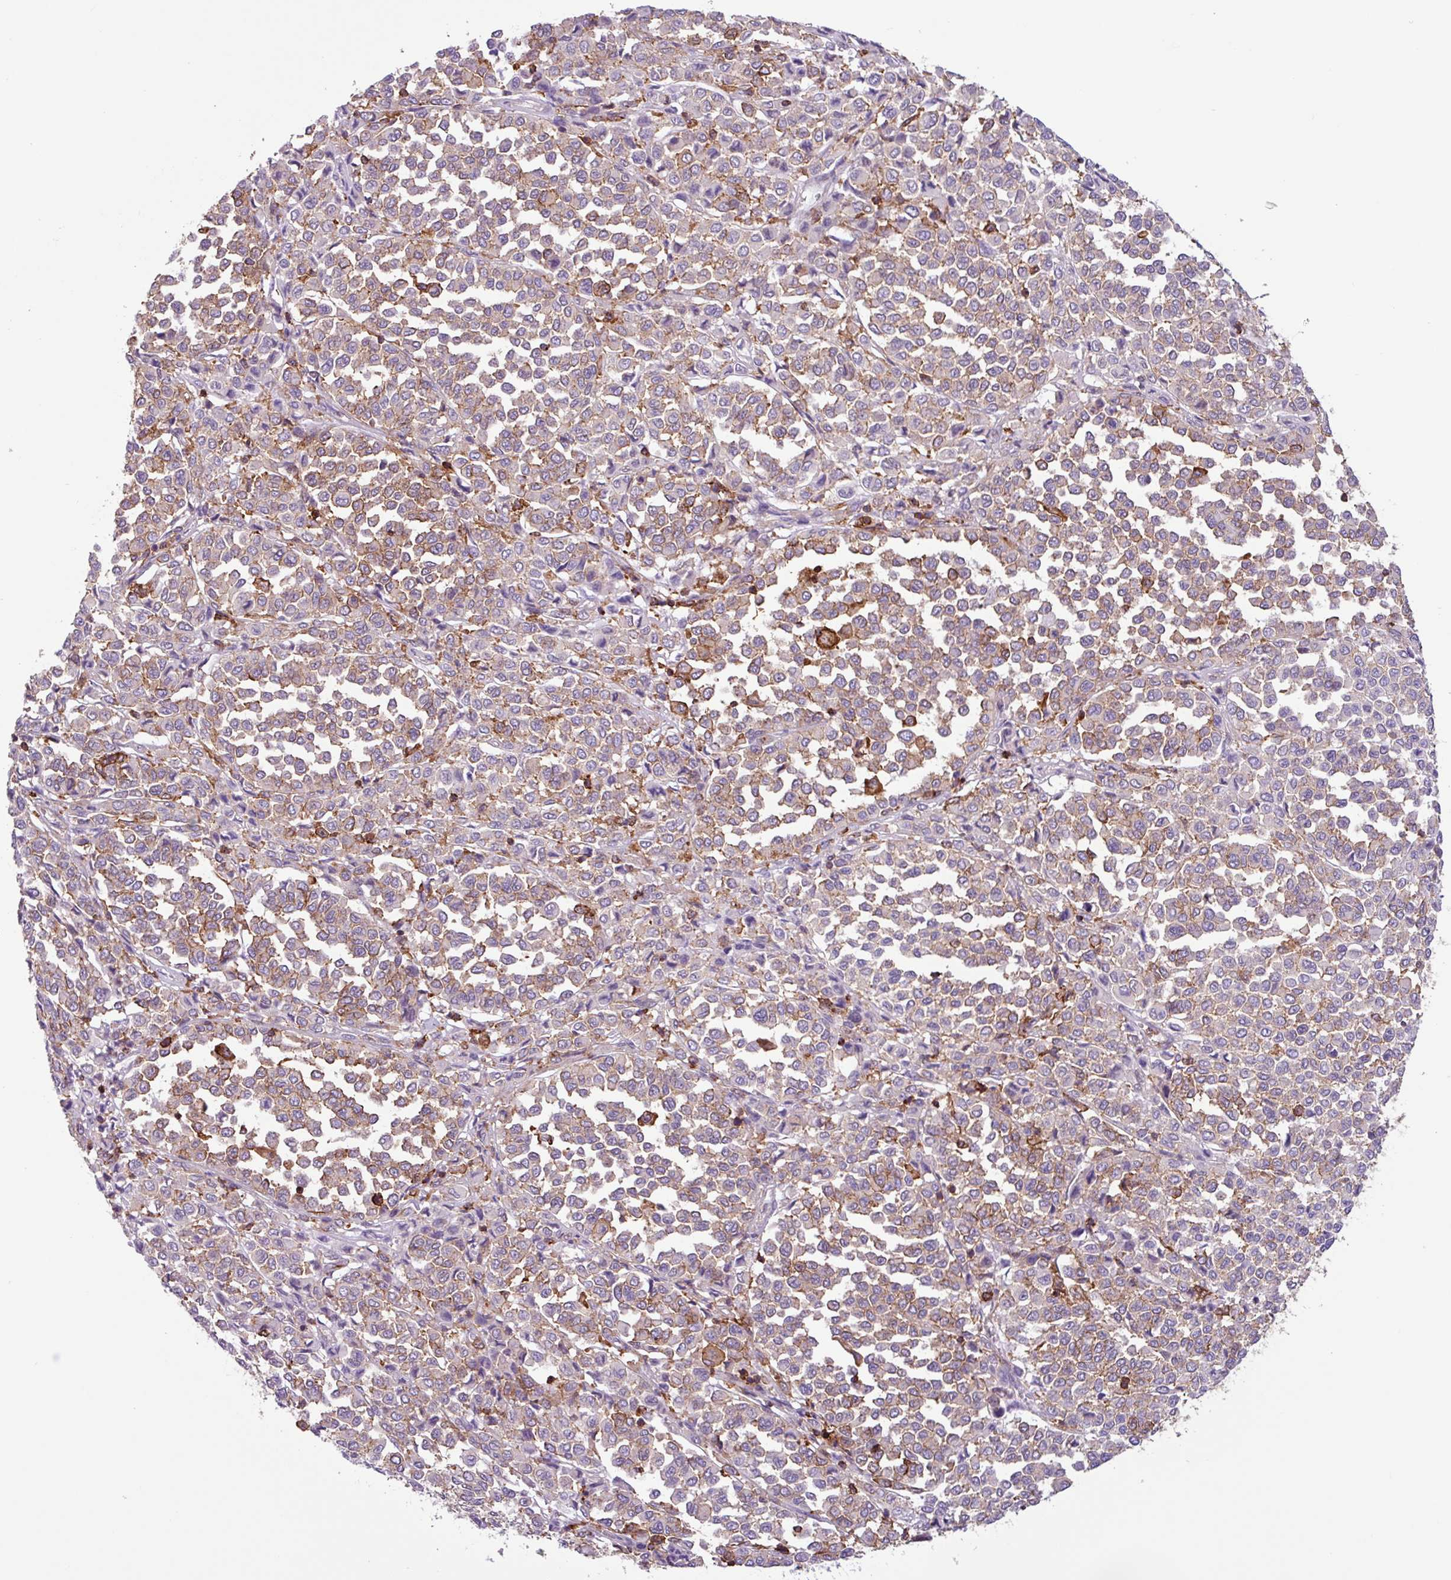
{"staining": {"intensity": "weak", "quantity": "25%-75%", "location": "cytoplasmic/membranous"}, "tissue": "melanoma", "cell_type": "Tumor cells", "image_type": "cancer", "snomed": [{"axis": "morphology", "description": "Malignant melanoma, Metastatic site"}, {"axis": "topography", "description": "Pancreas"}], "caption": "This is a histology image of immunohistochemistry (IHC) staining of malignant melanoma (metastatic site), which shows weak staining in the cytoplasmic/membranous of tumor cells.", "gene": "PPP1R18", "patient": {"sex": "female", "age": 30}}